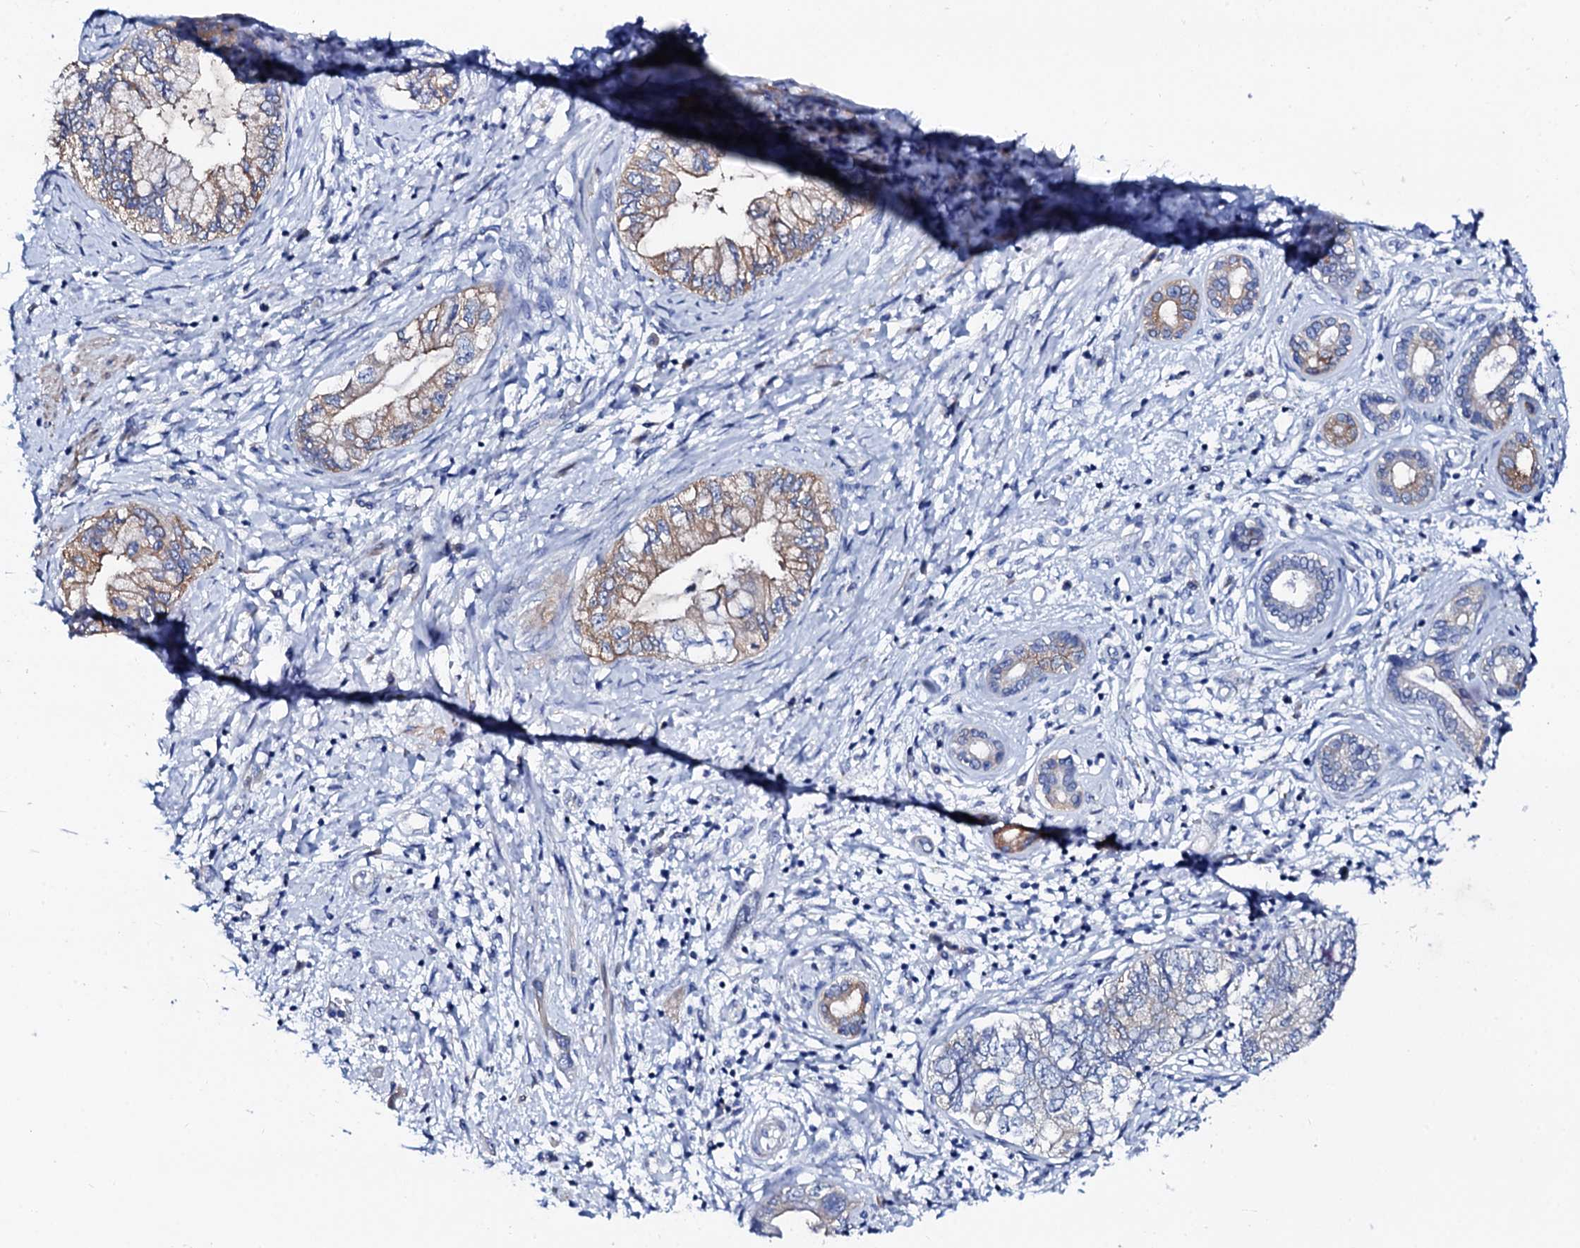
{"staining": {"intensity": "weak", "quantity": "25%-75%", "location": "cytoplasmic/membranous"}, "tissue": "pancreatic cancer", "cell_type": "Tumor cells", "image_type": "cancer", "snomed": [{"axis": "morphology", "description": "Adenocarcinoma, NOS"}, {"axis": "topography", "description": "Pancreas"}], "caption": "Pancreatic cancer stained for a protein (brown) exhibits weak cytoplasmic/membranous positive positivity in approximately 25%-75% of tumor cells.", "gene": "GLB1L3", "patient": {"sex": "female", "age": 73}}